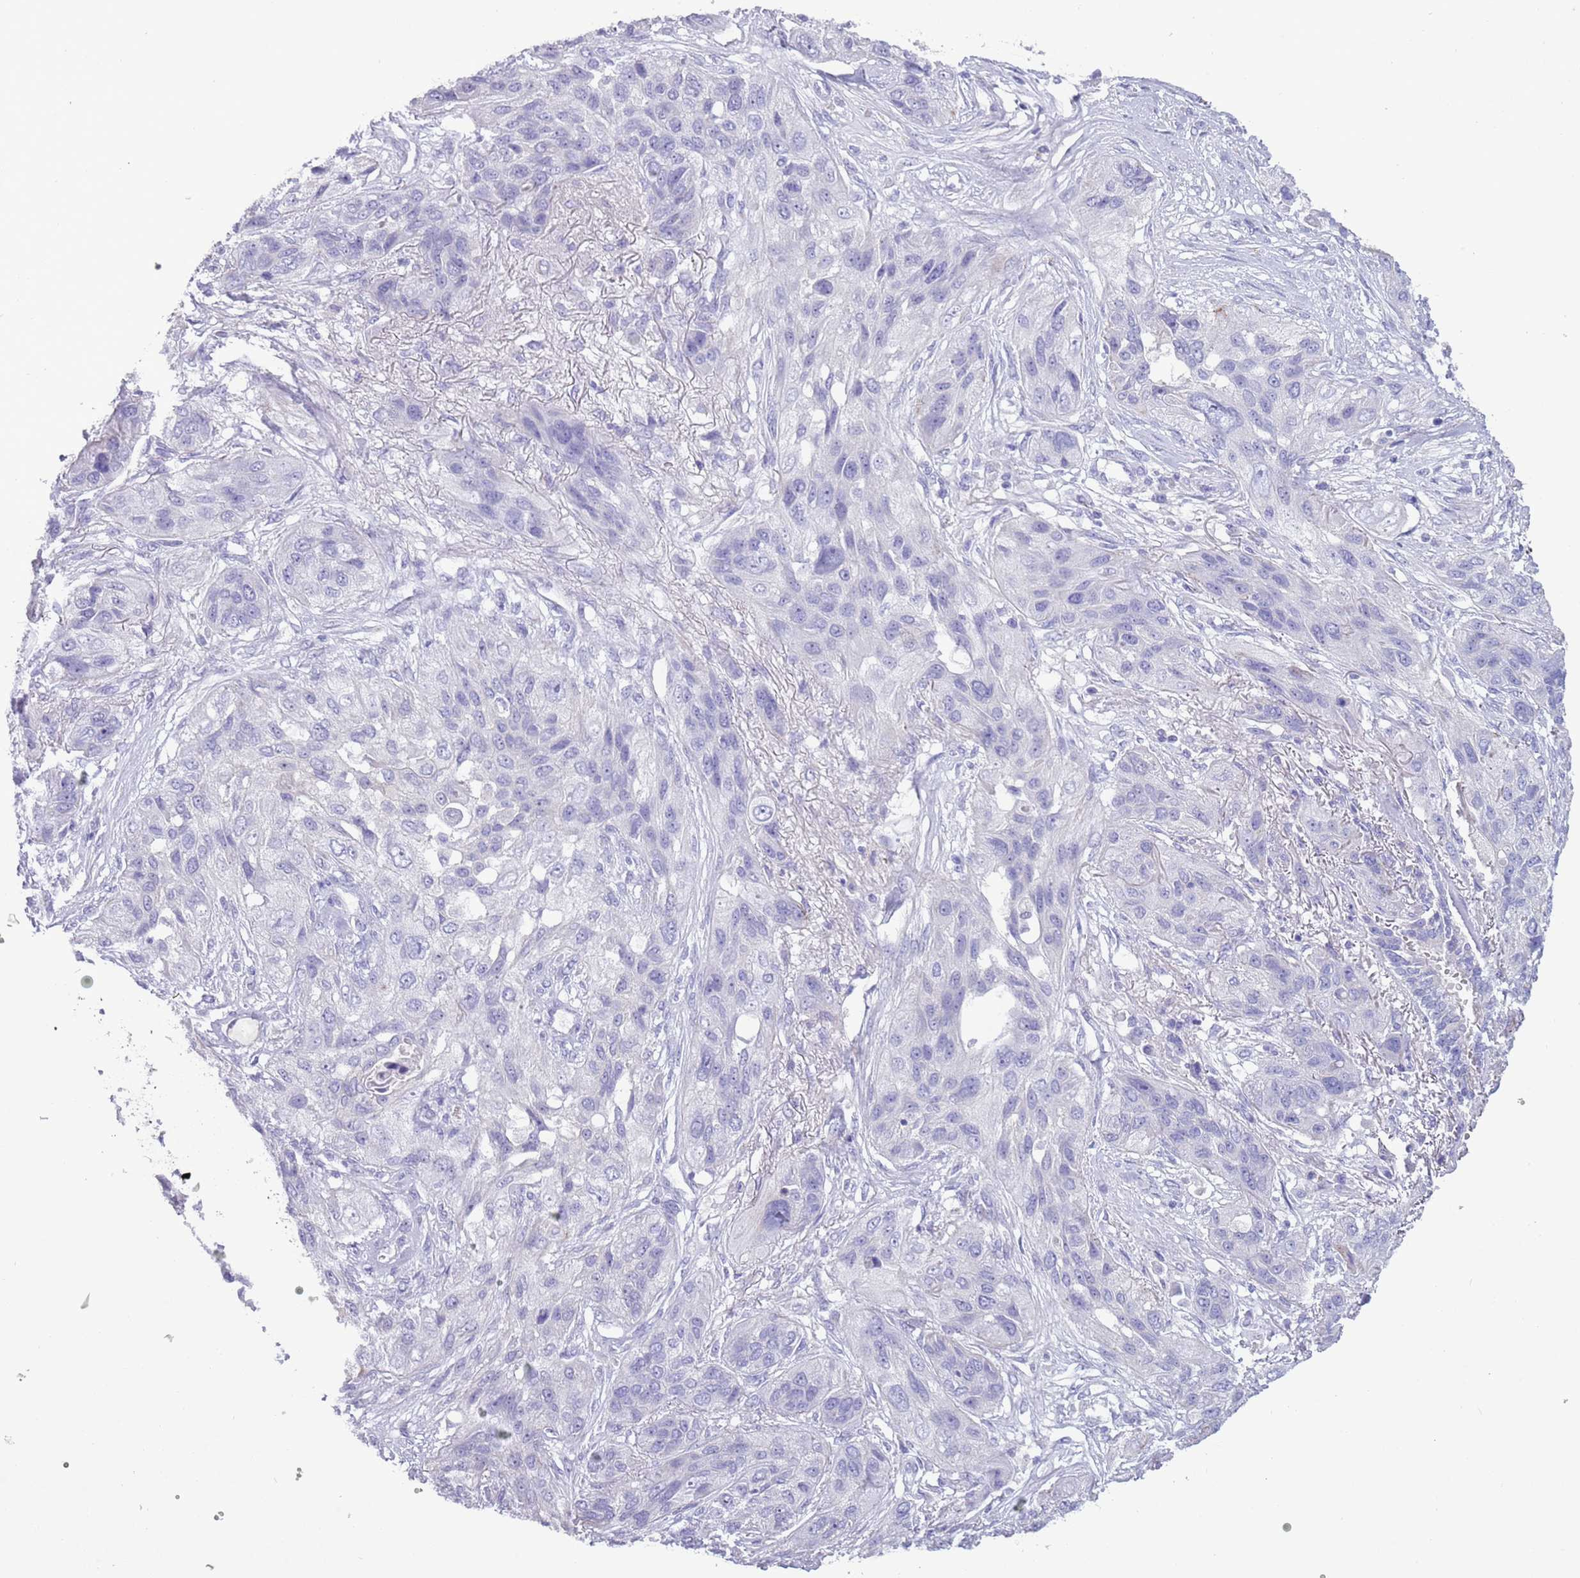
{"staining": {"intensity": "negative", "quantity": "none", "location": "none"}, "tissue": "lung cancer", "cell_type": "Tumor cells", "image_type": "cancer", "snomed": [{"axis": "morphology", "description": "Squamous cell carcinoma, NOS"}, {"axis": "topography", "description": "Lung"}], "caption": "IHC of squamous cell carcinoma (lung) reveals no positivity in tumor cells.", "gene": "NBPF6", "patient": {"sex": "female", "age": 70}}